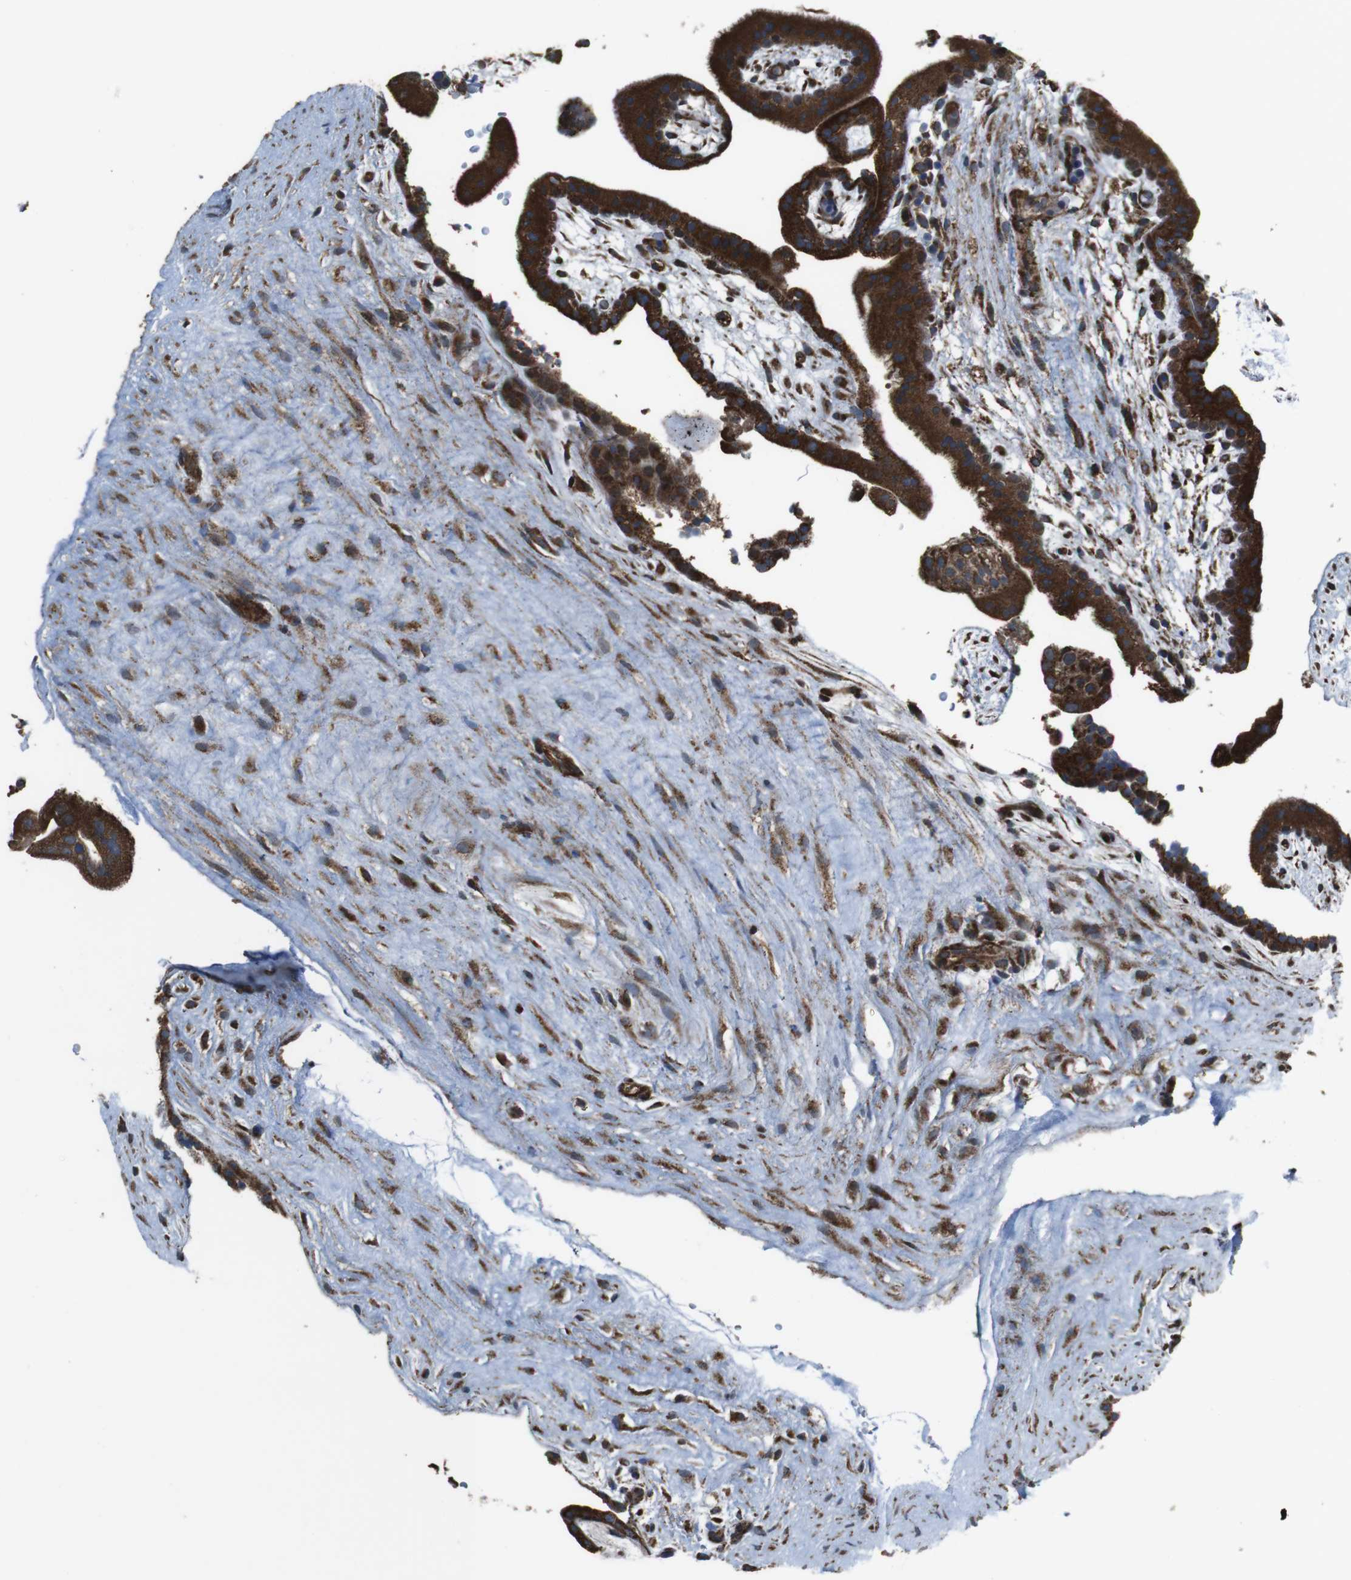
{"staining": {"intensity": "strong", "quantity": ">75%", "location": "cytoplasmic/membranous"}, "tissue": "placenta", "cell_type": "Decidual cells", "image_type": "normal", "snomed": [{"axis": "morphology", "description": "Normal tissue, NOS"}, {"axis": "topography", "description": "Placenta"}], "caption": "A brown stain shows strong cytoplasmic/membranous staining of a protein in decidual cells of benign placenta.", "gene": "GIMAP8", "patient": {"sex": "female", "age": 19}}